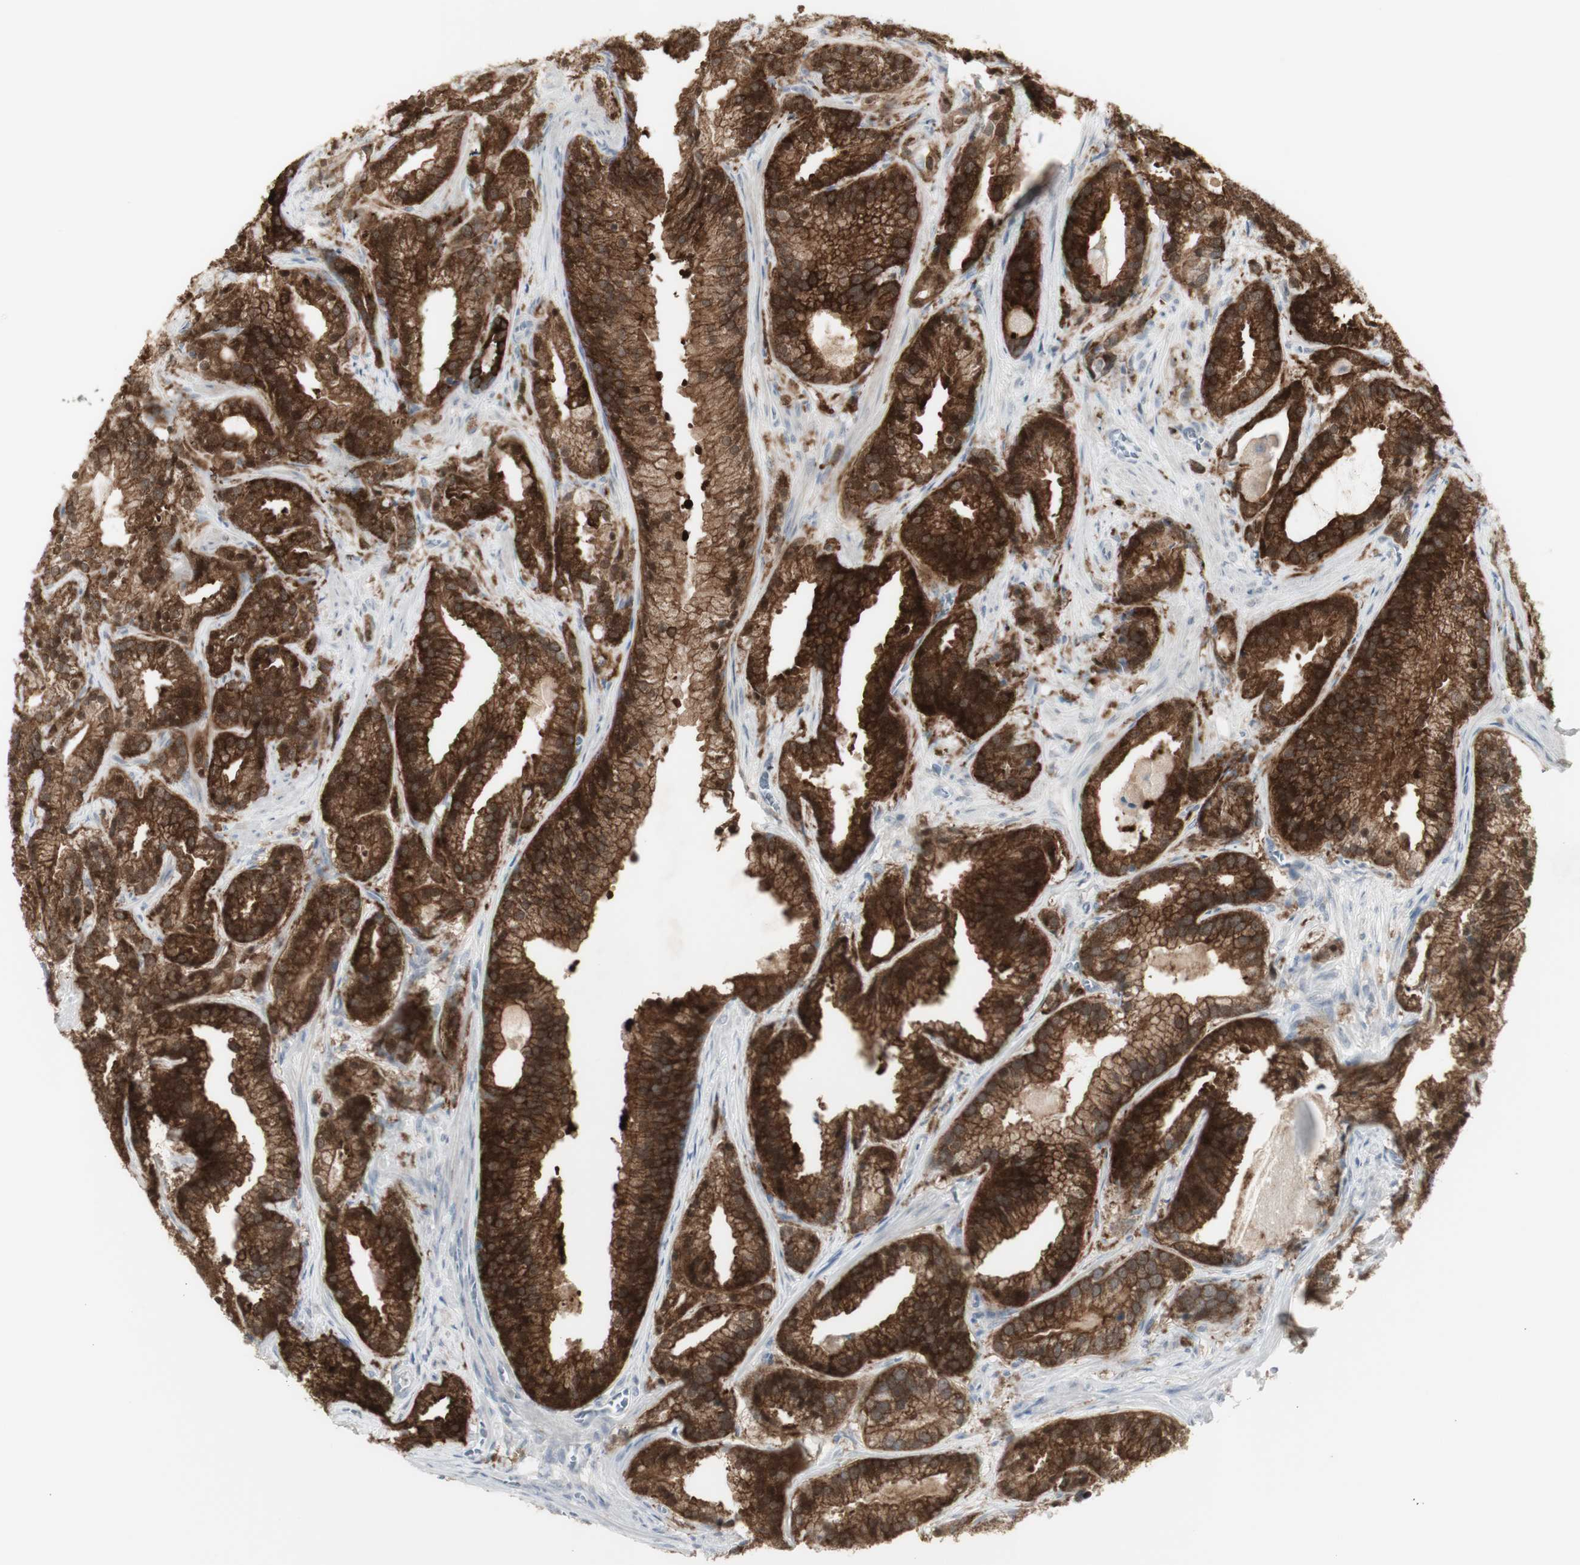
{"staining": {"intensity": "strong", "quantity": ">75%", "location": "cytoplasmic/membranous"}, "tissue": "prostate cancer", "cell_type": "Tumor cells", "image_type": "cancer", "snomed": [{"axis": "morphology", "description": "Adenocarcinoma, Low grade"}, {"axis": "topography", "description": "Prostate"}], "caption": "Human prostate cancer (adenocarcinoma (low-grade)) stained with a brown dye demonstrates strong cytoplasmic/membranous positive staining in about >75% of tumor cells.", "gene": "C1orf116", "patient": {"sex": "male", "age": 59}}